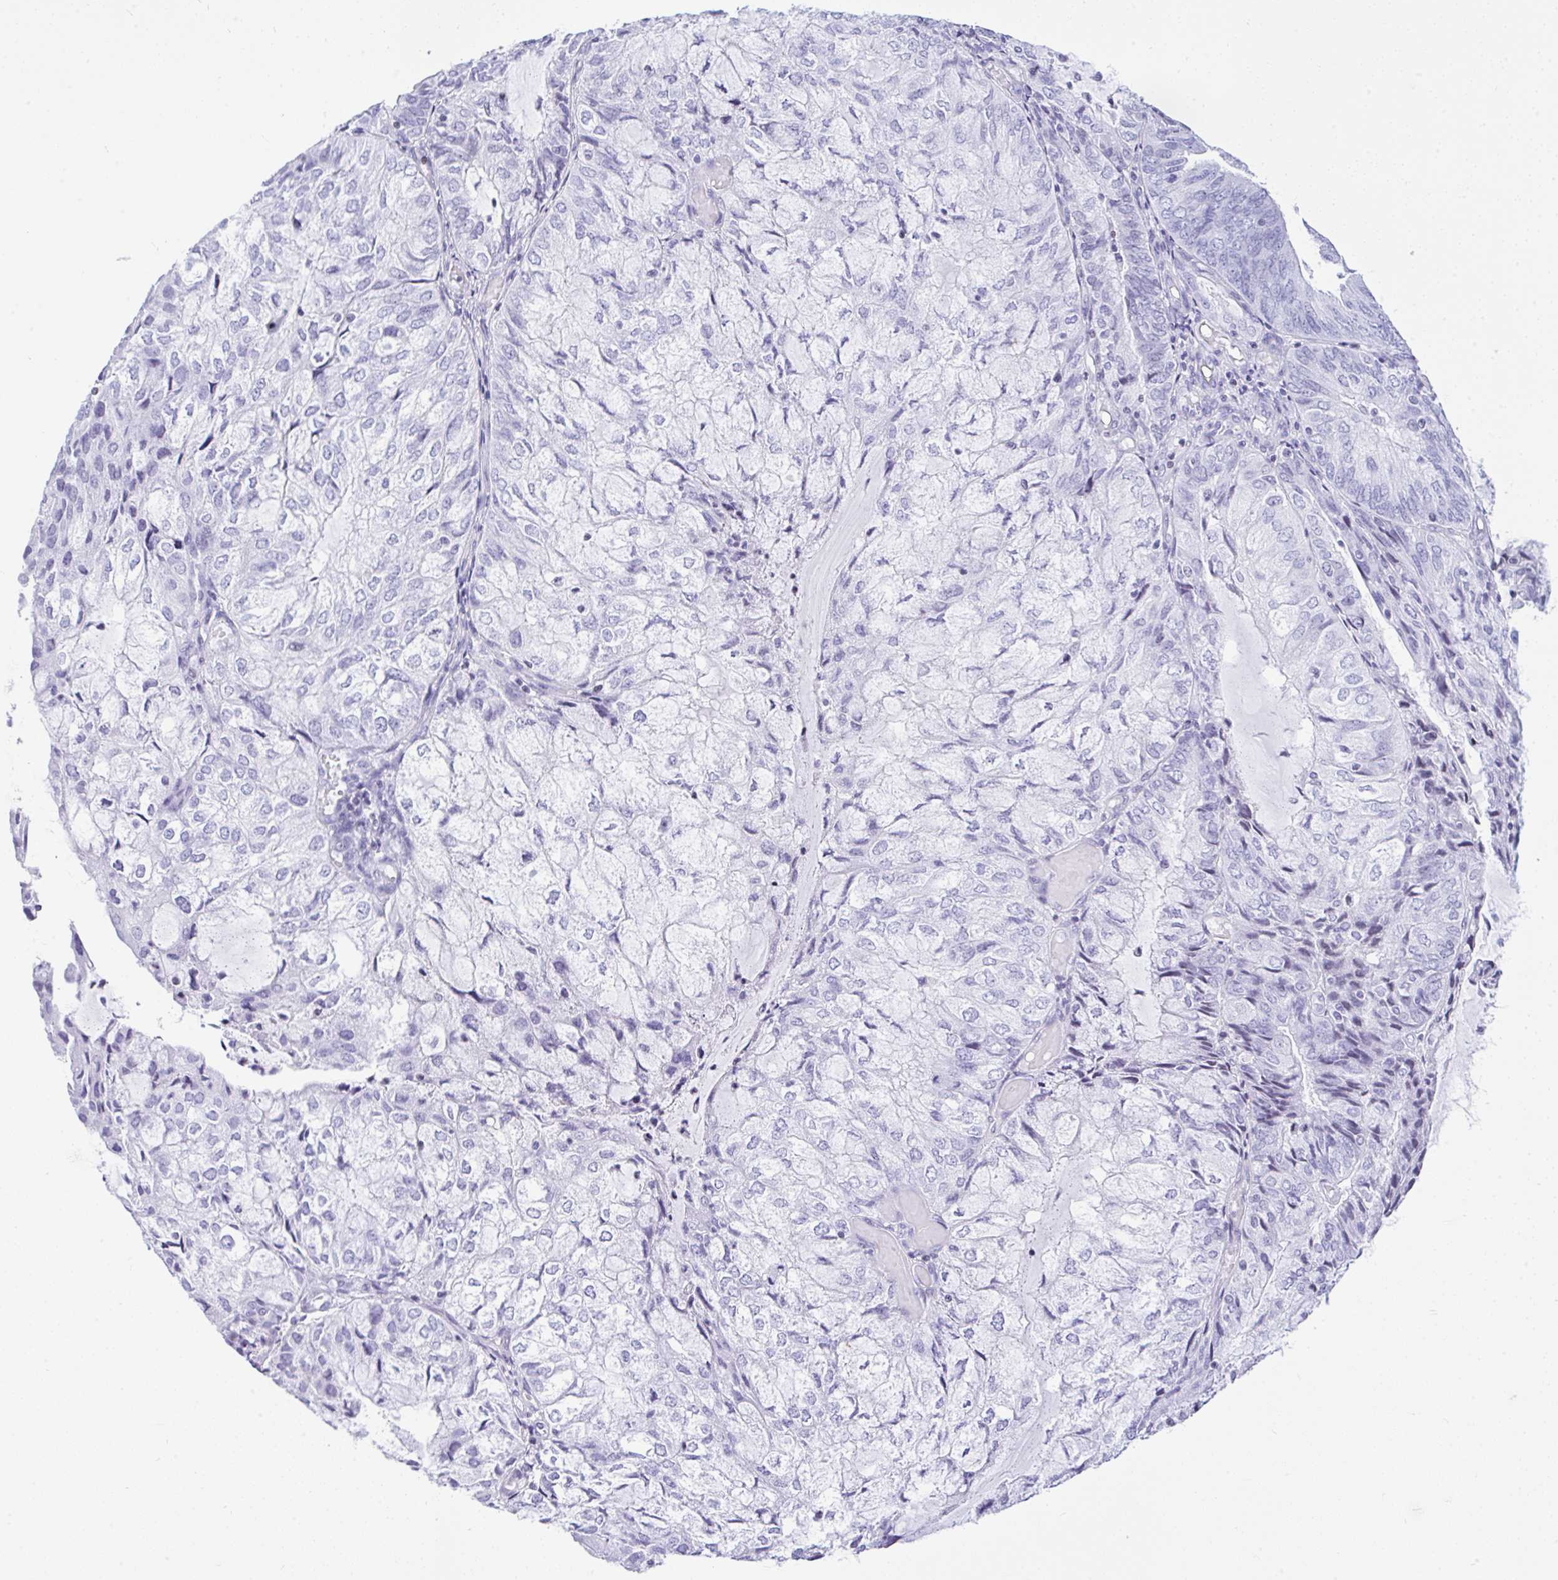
{"staining": {"intensity": "negative", "quantity": "none", "location": "none"}, "tissue": "endometrial cancer", "cell_type": "Tumor cells", "image_type": "cancer", "snomed": [{"axis": "morphology", "description": "Adenocarcinoma, NOS"}, {"axis": "topography", "description": "Endometrium"}], "caption": "Photomicrograph shows no protein expression in tumor cells of adenocarcinoma (endometrial) tissue.", "gene": "KRT27", "patient": {"sex": "female", "age": 81}}